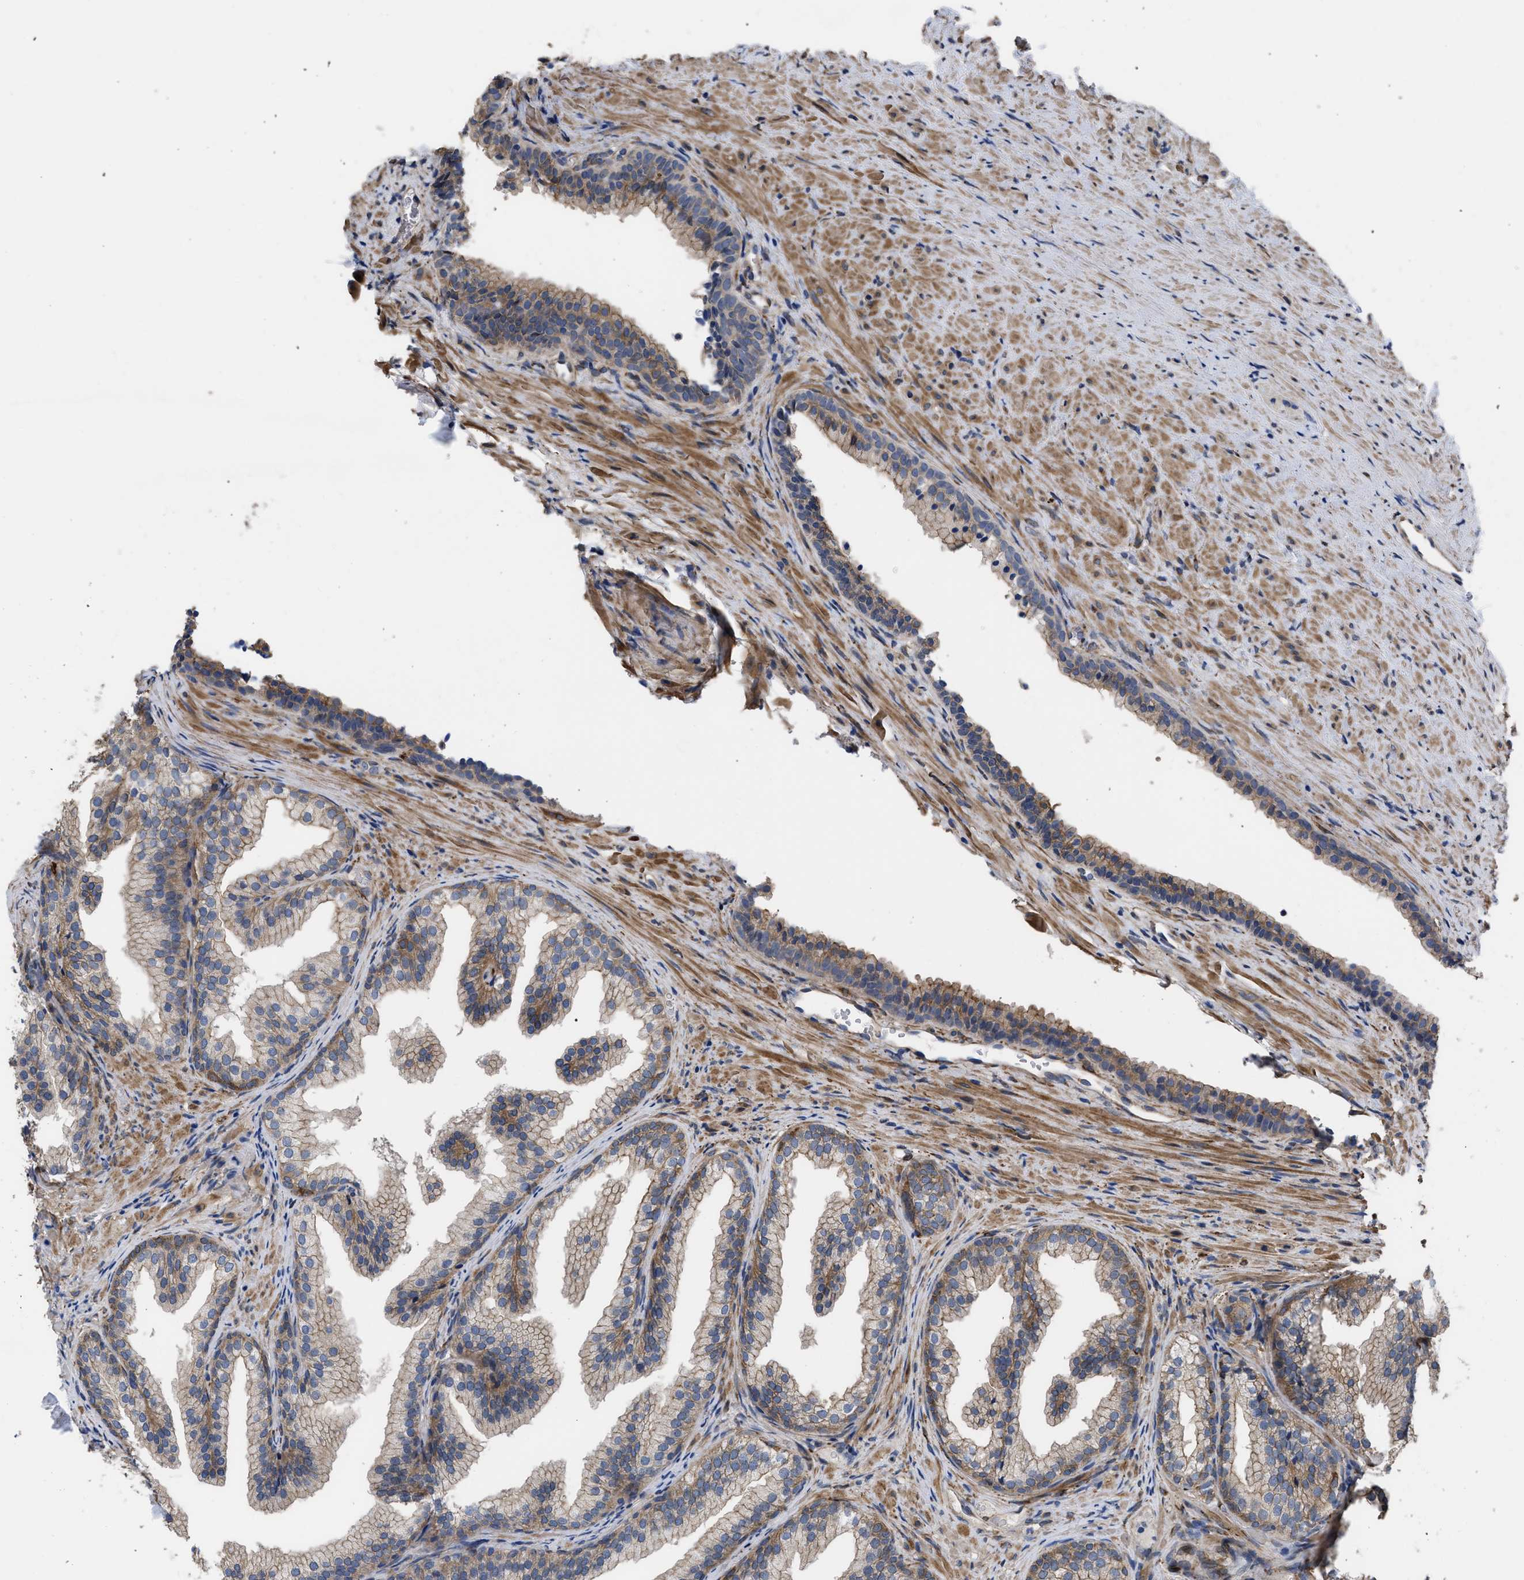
{"staining": {"intensity": "weak", "quantity": "25%-75%", "location": "cytoplasmic/membranous"}, "tissue": "prostate", "cell_type": "Glandular cells", "image_type": "normal", "snomed": [{"axis": "morphology", "description": "Normal tissue, NOS"}, {"axis": "topography", "description": "Prostate"}], "caption": "The histopathology image exhibits immunohistochemical staining of normal prostate. There is weak cytoplasmic/membranous expression is identified in about 25%-75% of glandular cells.", "gene": "SQLE", "patient": {"sex": "male", "age": 76}}